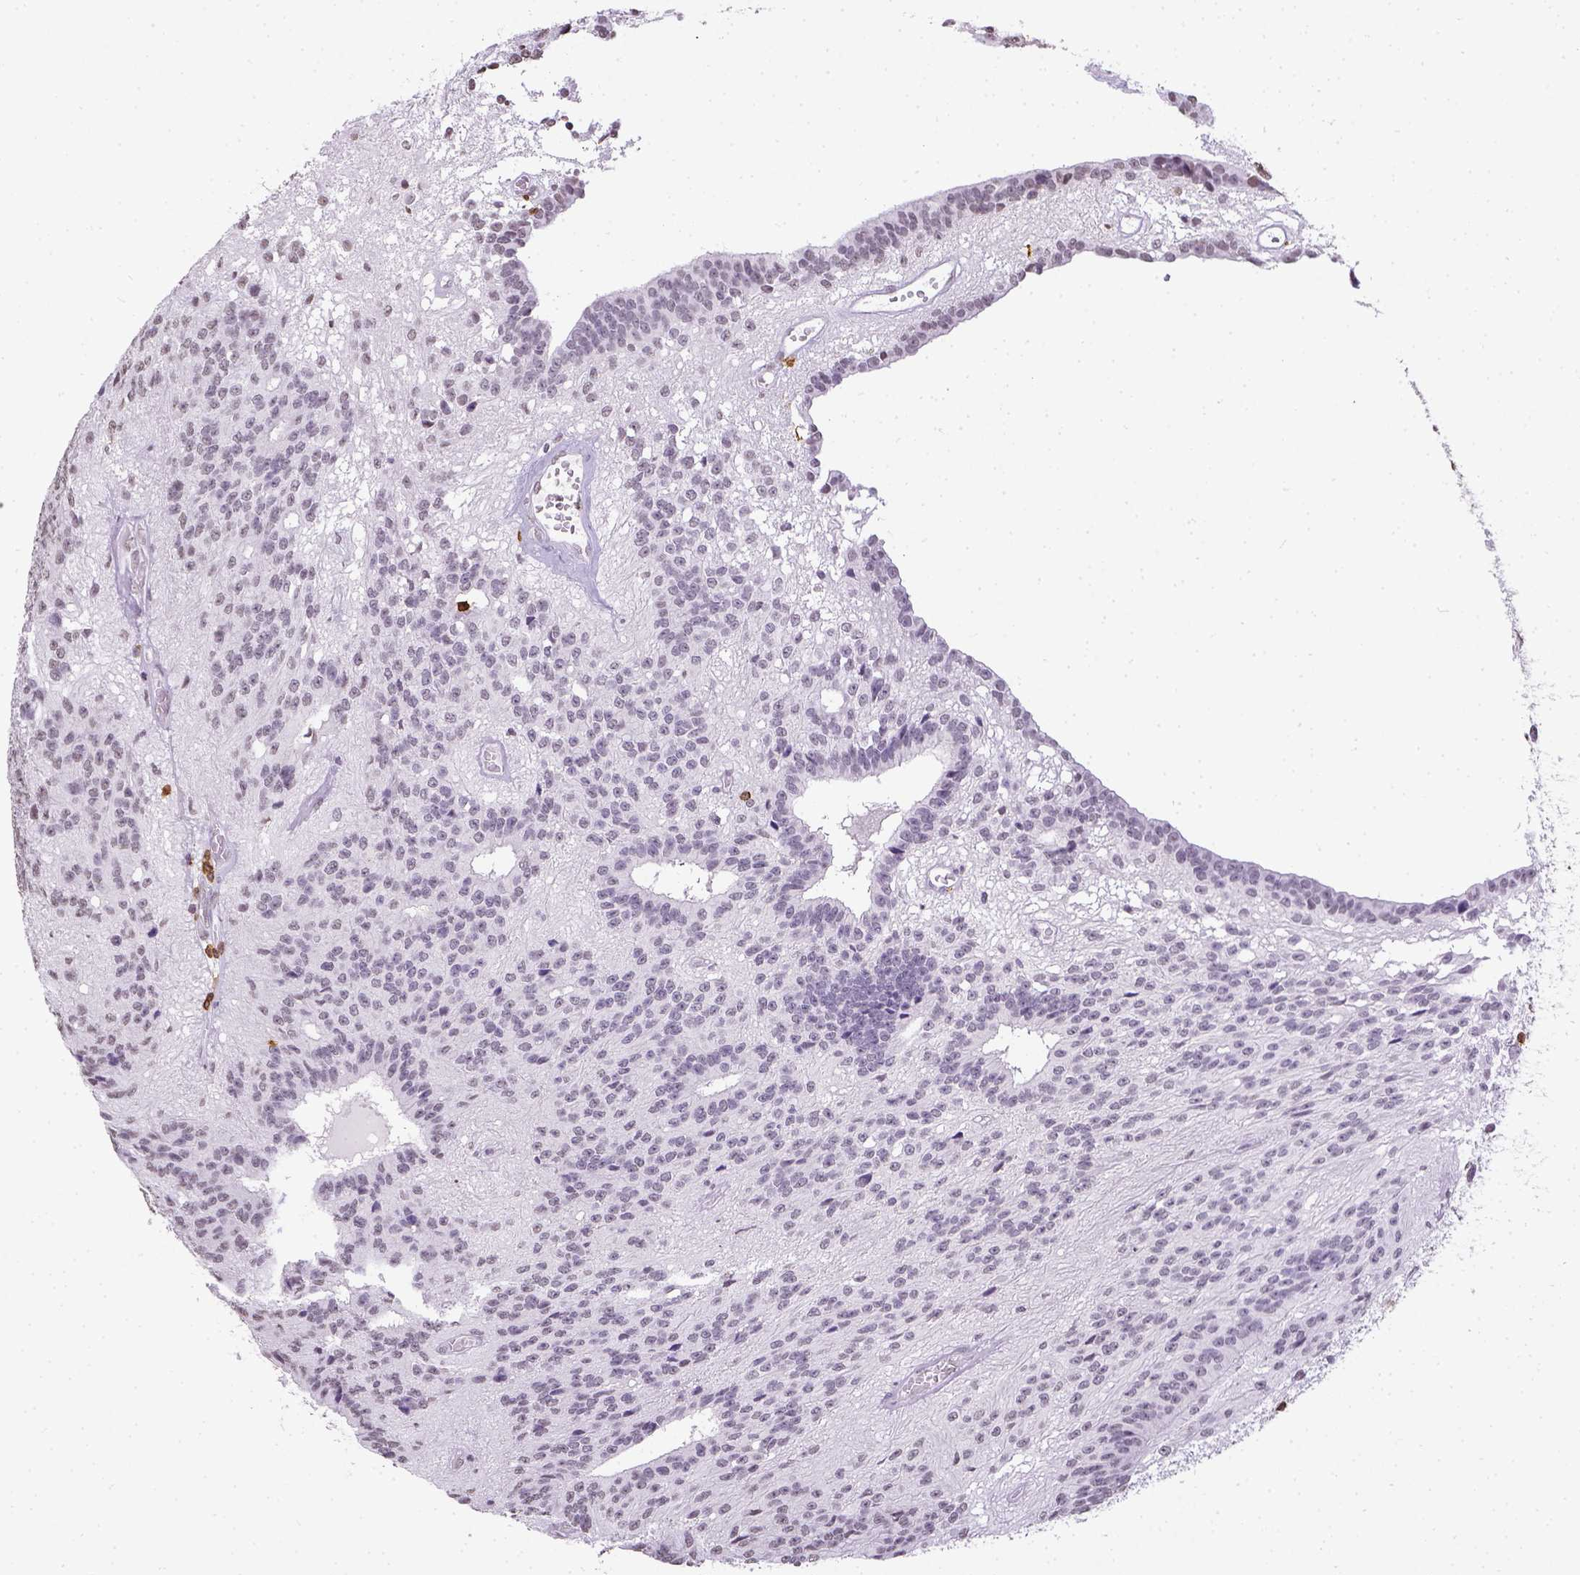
{"staining": {"intensity": "negative", "quantity": "none", "location": "none"}, "tissue": "glioma", "cell_type": "Tumor cells", "image_type": "cancer", "snomed": [{"axis": "morphology", "description": "Glioma, malignant, Low grade"}, {"axis": "topography", "description": "Brain"}], "caption": "An image of human malignant glioma (low-grade) is negative for staining in tumor cells.", "gene": "CD3E", "patient": {"sex": "male", "age": 31}}